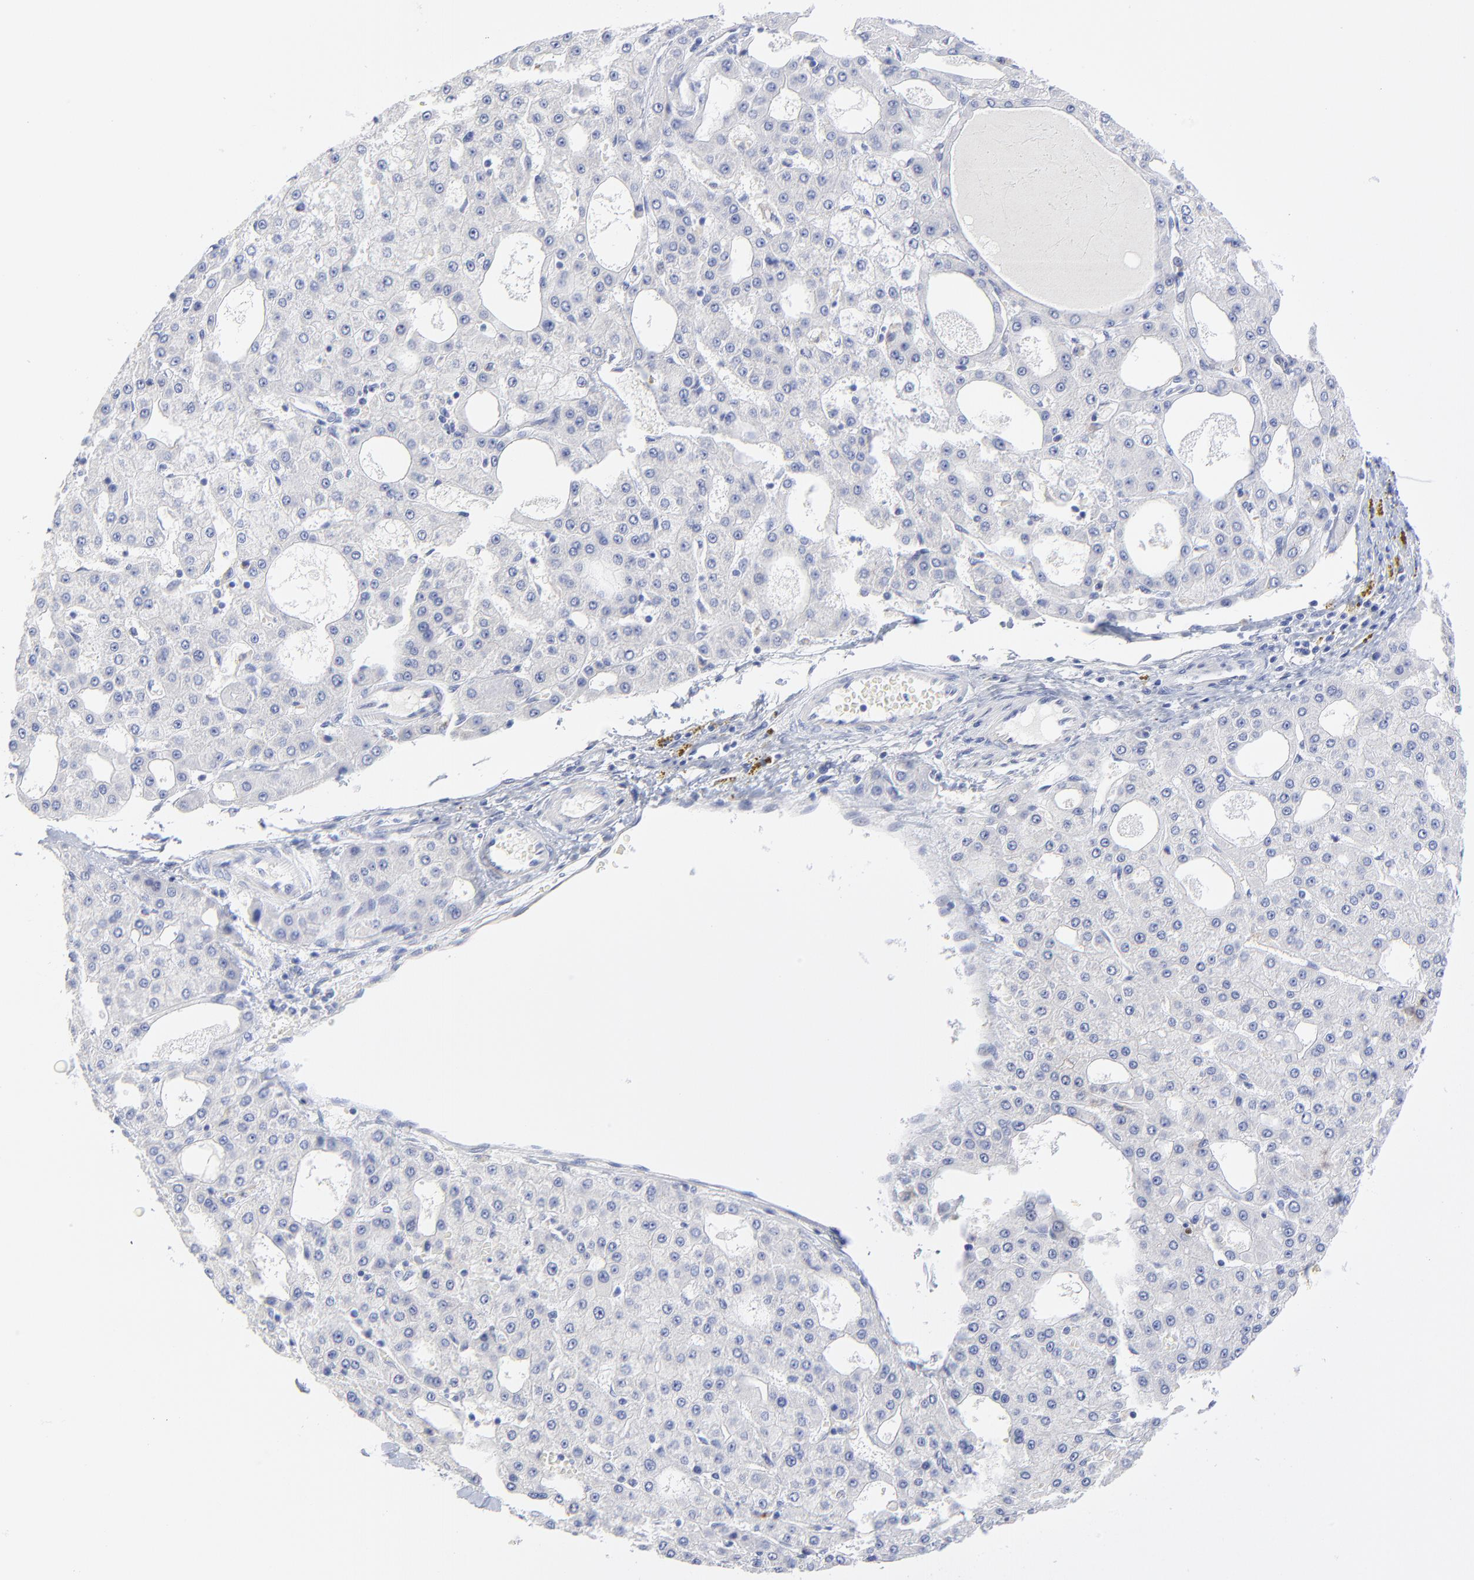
{"staining": {"intensity": "negative", "quantity": "none", "location": "none"}, "tissue": "liver cancer", "cell_type": "Tumor cells", "image_type": "cancer", "snomed": [{"axis": "morphology", "description": "Carcinoma, Hepatocellular, NOS"}, {"axis": "topography", "description": "Liver"}], "caption": "High power microscopy image of an immunohistochemistry (IHC) micrograph of liver cancer, revealing no significant expression in tumor cells.", "gene": "SULT4A1", "patient": {"sex": "male", "age": 47}}